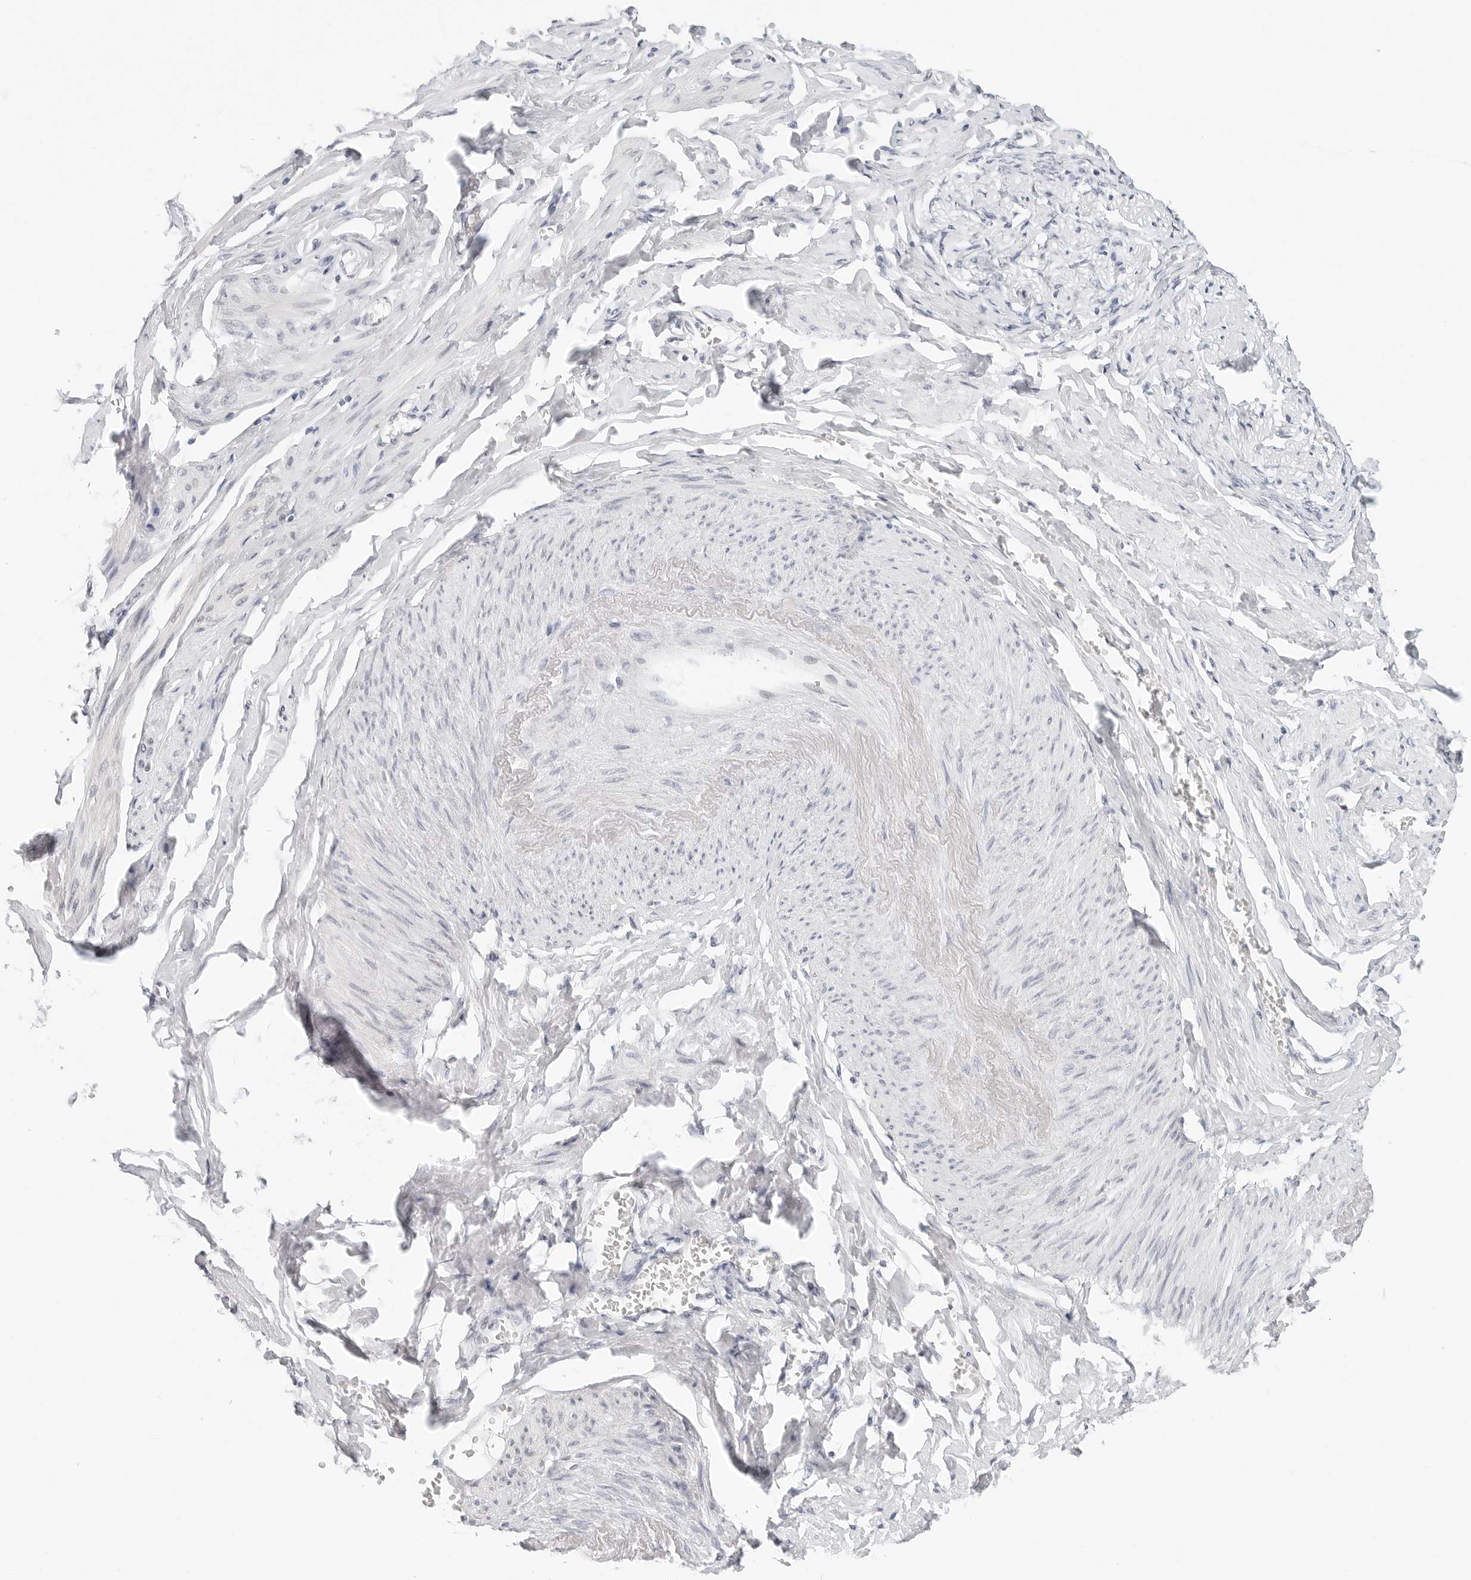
{"staining": {"intensity": "negative", "quantity": "none", "location": "none"}, "tissue": "adipose tissue", "cell_type": "Adipocytes", "image_type": "normal", "snomed": [{"axis": "morphology", "description": "Normal tissue, NOS"}, {"axis": "topography", "description": "Vascular tissue"}, {"axis": "topography", "description": "Fallopian tube"}, {"axis": "topography", "description": "Ovary"}], "caption": "This is an immunohistochemistry (IHC) histopathology image of unremarkable human adipose tissue. There is no positivity in adipocytes.", "gene": "TSEN2", "patient": {"sex": "female", "age": 67}}